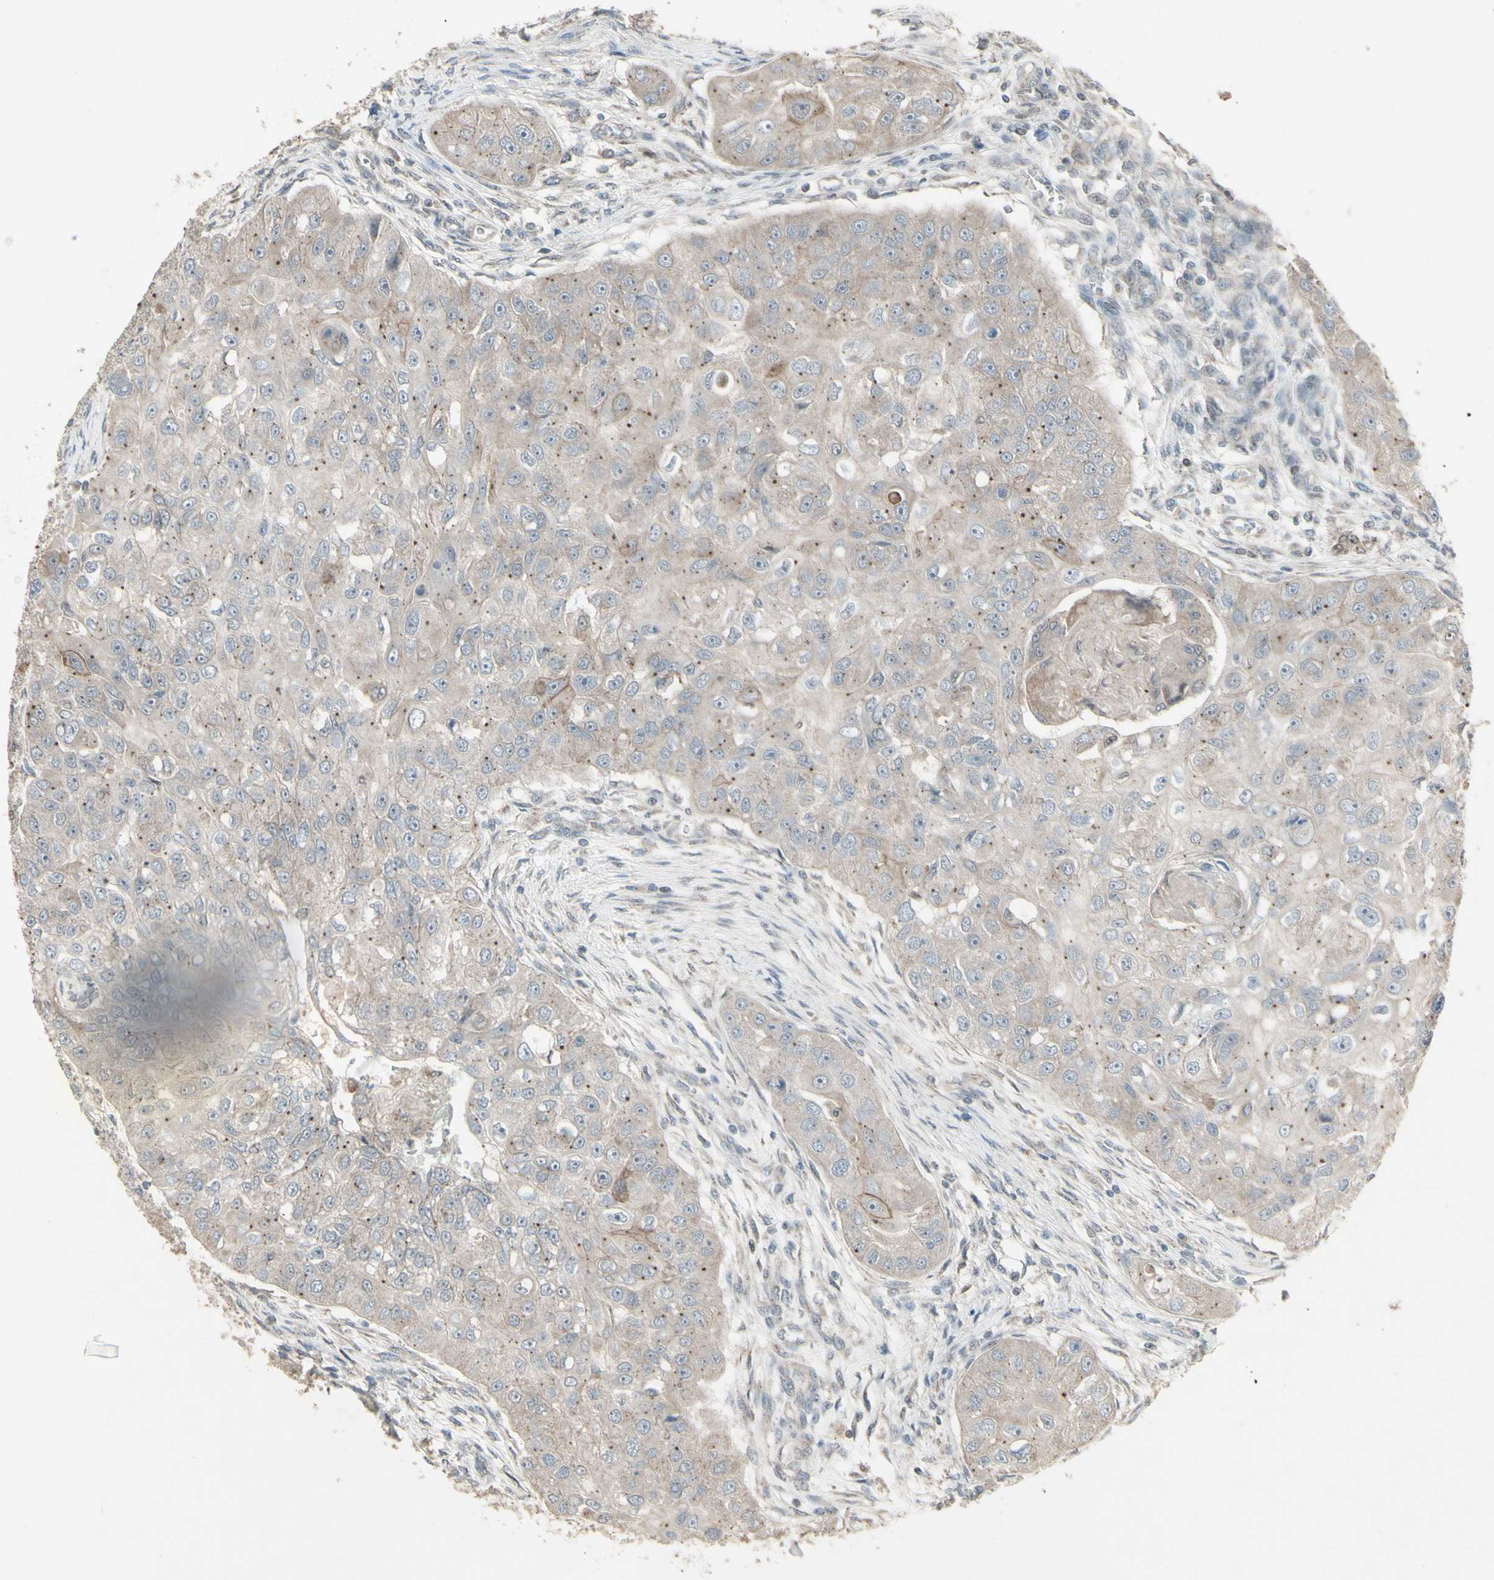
{"staining": {"intensity": "weak", "quantity": ">75%", "location": "cytoplasmic/membranous"}, "tissue": "head and neck cancer", "cell_type": "Tumor cells", "image_type": "cancer", "snomed": [{"axis": "morphology", "description": "Normal tissue, NOS"}, {"axis": "morphology", "description": "Squamous cell carcinoma, NOS"}, {"axis": "topography", "description": "Skeletal muscle"}, {"axis": "topography", "description": "Head-Neck"}], "caption": "Protein positivity by IHC reveals weak cytoplasmic/membranous positivity in about >75% of tumor cells in head and neck cancer.", "gene": "FXYD3", "patient": {"sex": "male", "age": 51}}